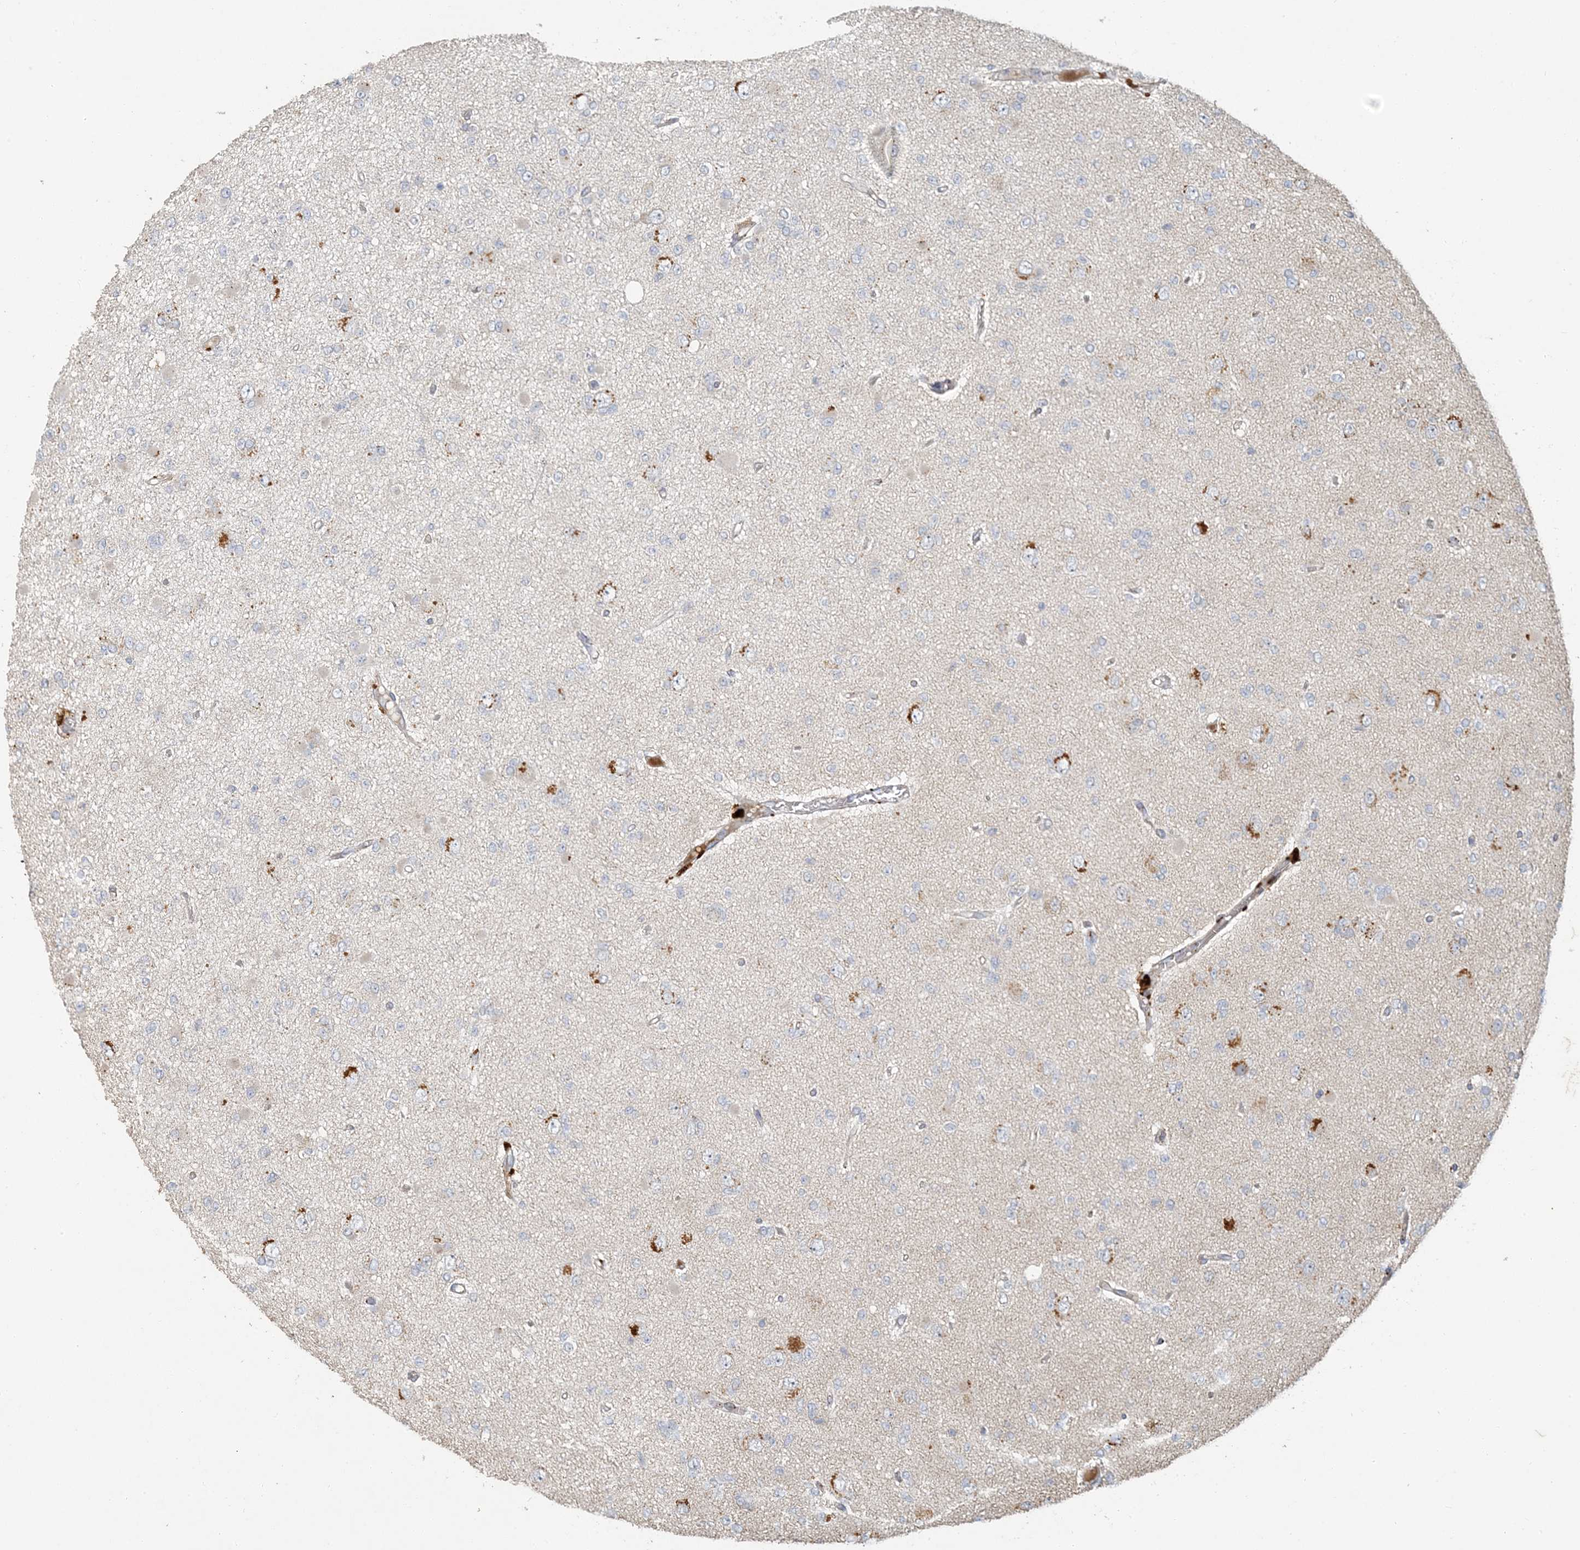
{"staining": {"intensity": "negative", "quantity": "none", "location": "none"}, "tissue": "glioma", "cell_type": "Tumor cells", "image_type": "cancer", "snomed": [{"axis": "morphology", "description": "Glioma, malignant, Low grade"}, {"axis": "topography", "description": "Brain"}], "caption": "IHC histopathology image of human malignant glioma (low-grade) stained for a protein (brown), which displays no staining in tumor cells.", "gene": "LTN1", "patient": {"sex": "female", "age": 22}}